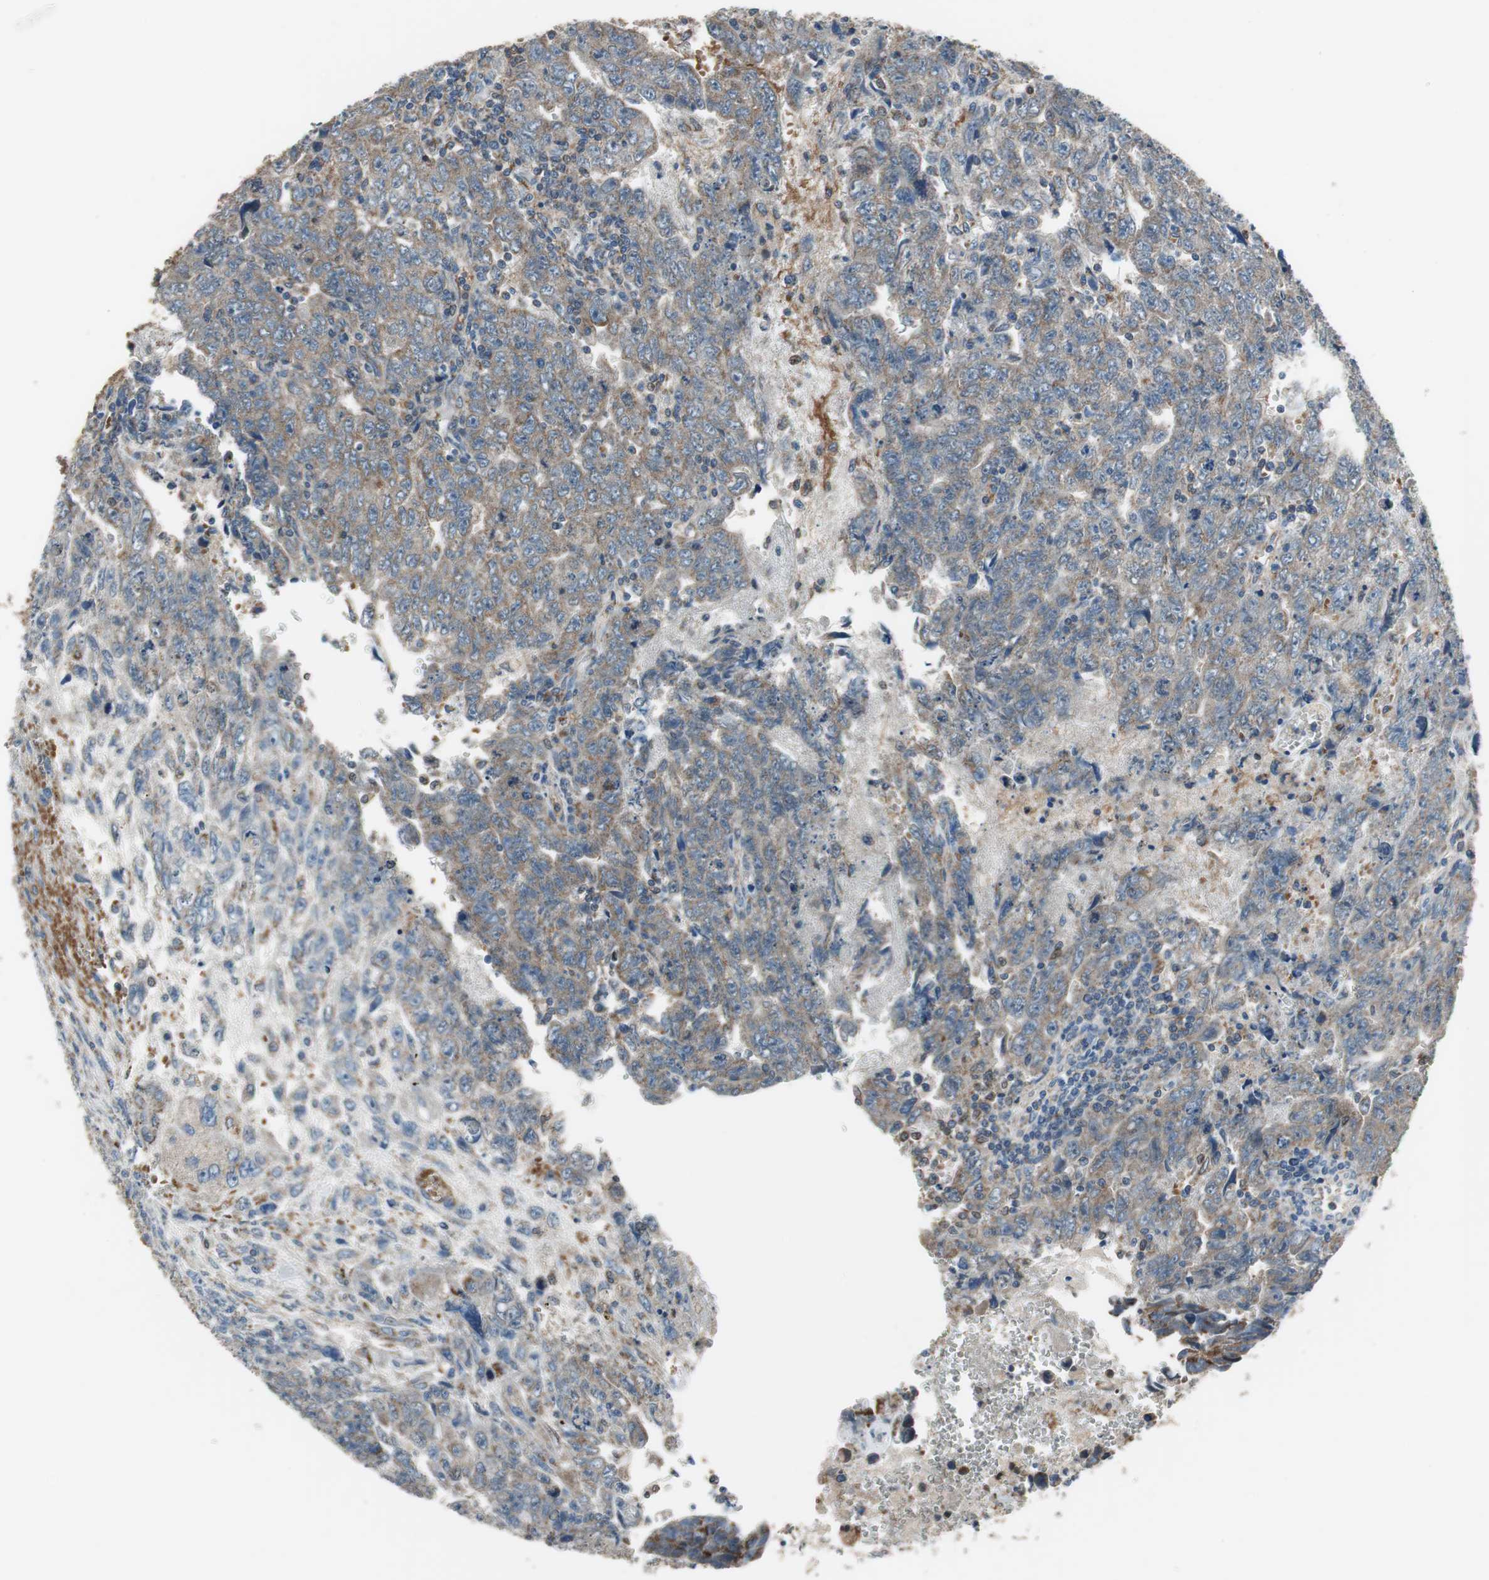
{"staining": {"intensity": "moderate", "quantity": ">75%", "location": "cytoplasmic/membranous"}, "tissue": "testis cancer", "cell_type": "Tumor cells", "image_type": "cancer", "snomed": [{"axis": "morphology", "description": "Carcinoma, Embryonal, NOS"}, {"axis": "topography", "description": "Testis"}], "caption": "Tumor cells demonstrate medium levels of moderate cytoplasmic/membranous positivity in about >75% of cells in embryonal carcinoma (testis).", "gene": "PI4KB", "patient": {"sex": "male", "age": 28}}